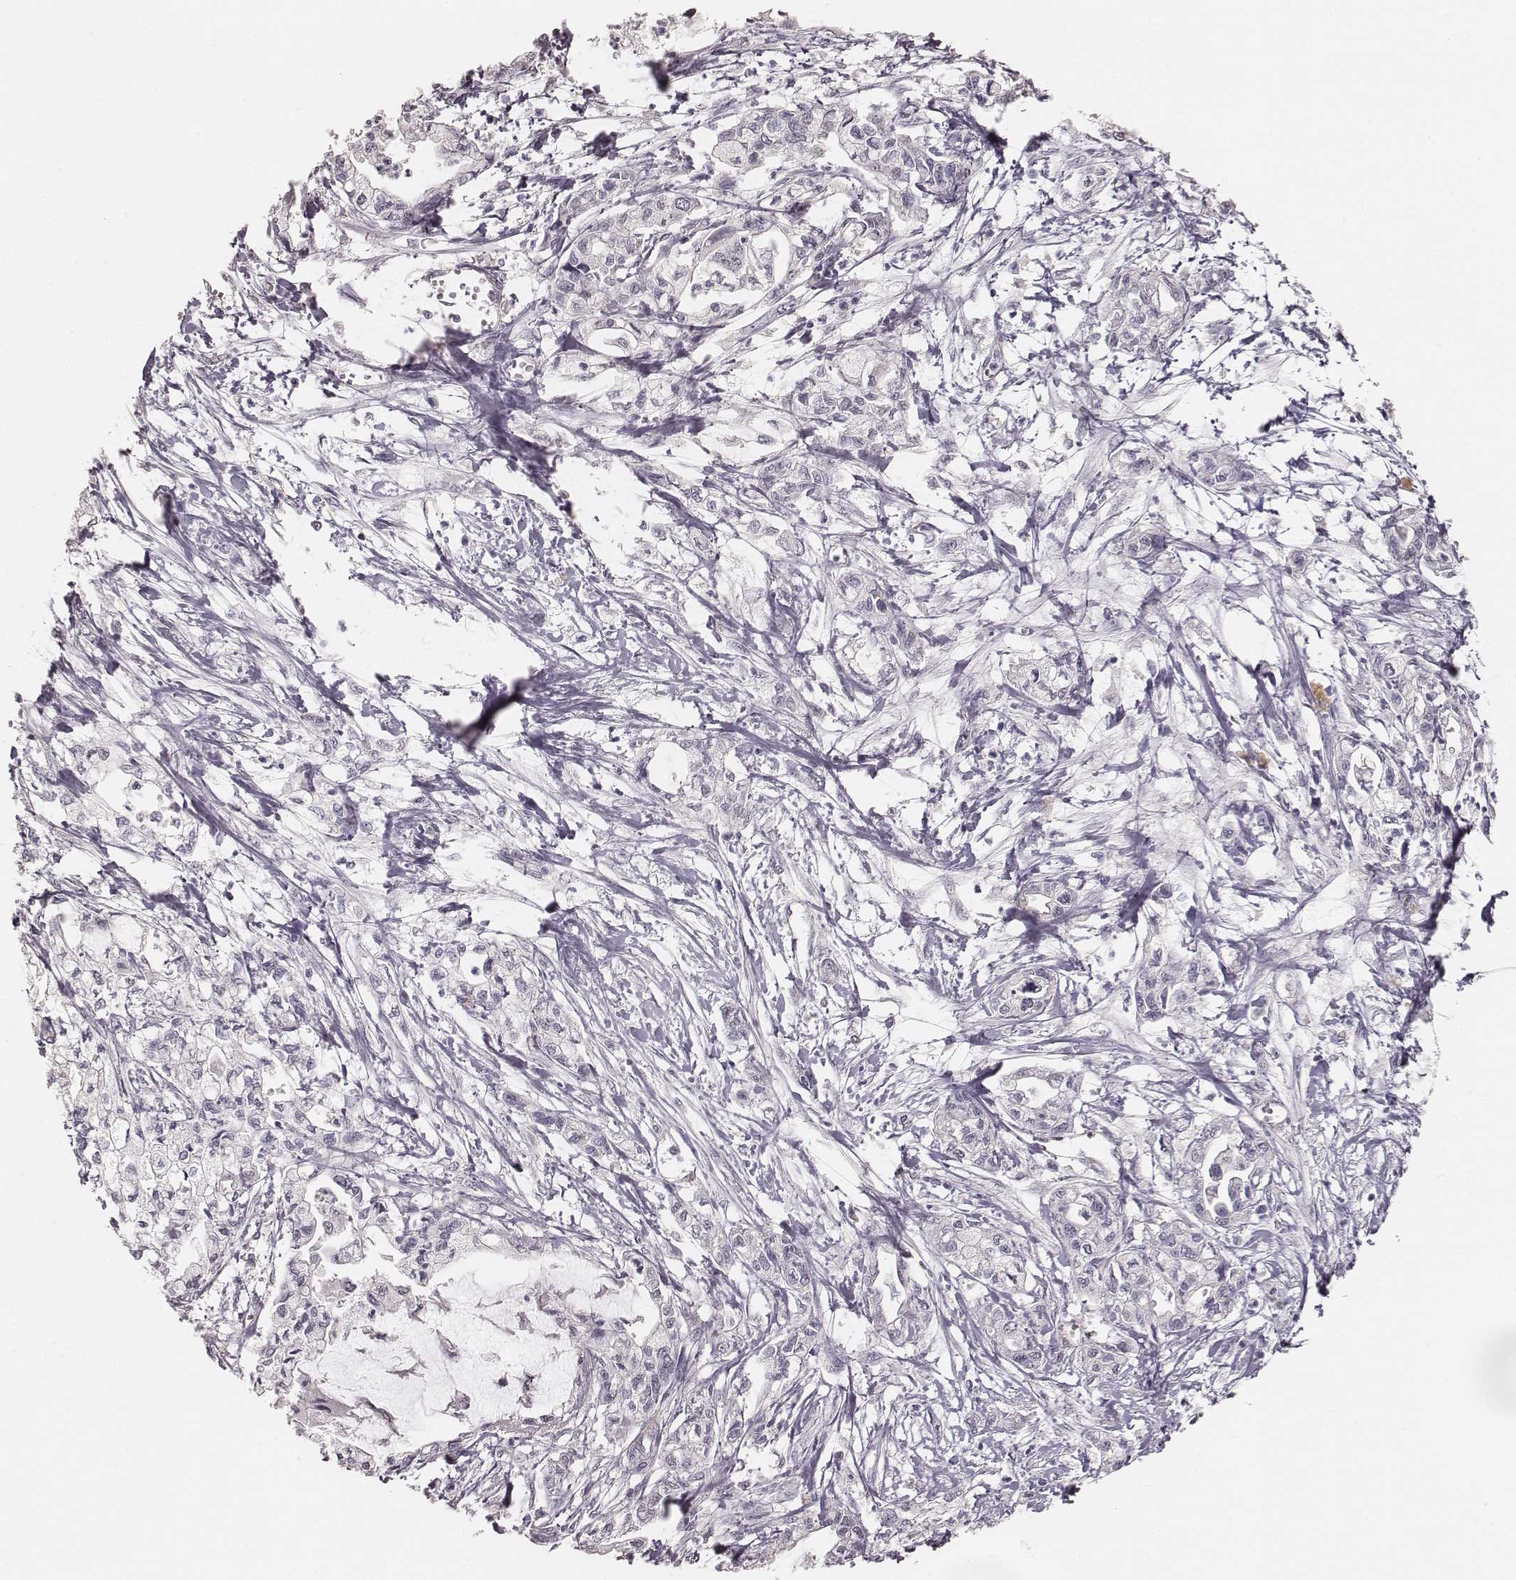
{"staining": {"intensity": "negative", "quantity": "none", "location": "none"}, "tissue": "pancreatic cancer", "cell_type": "Tumor cells", "image_type": "cancer", "snomed": [{"axis": "morphology", "description": "Adenocarcinoma, NOS"}, {"axis": "topography", "description": "Pancreas"}], "caption": "Protein analysis of adenocarcinoma (pancreatic) exhibits no significant positivity in tumor cells. The staining was performed using DAB (3,3'-diaminobenzidine) to visualize the protein expression in brown, while the nuclei were stained in blue with hematoxylin (Magnification: 20x).", "gene": "LY6K", "patient": {"sex": "male", "age": 54}}